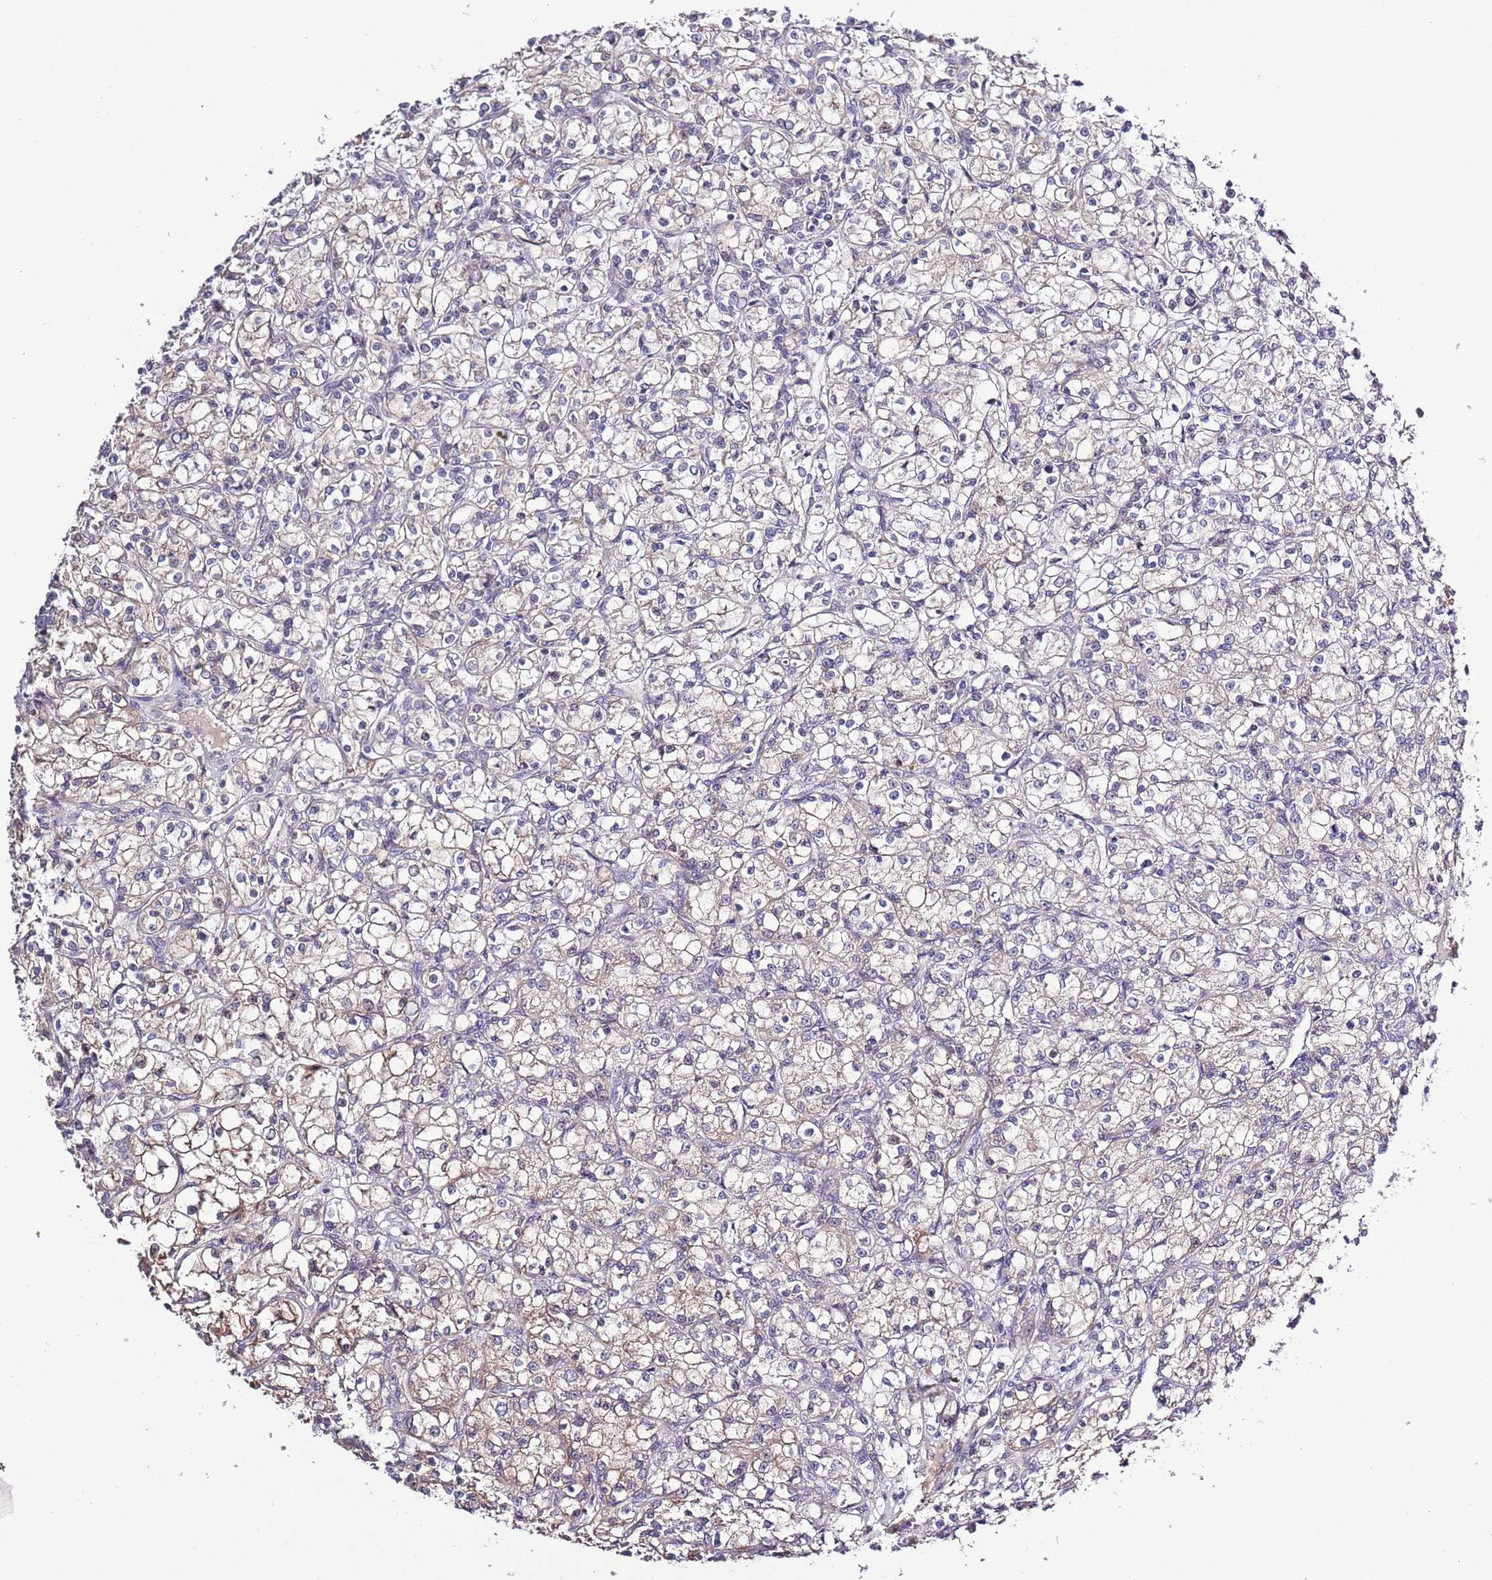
{"staining": {"intensity": "negative", "quantity": "none", "location": "none"}, "tissue": "renal cancer", "cell_type": "Tumor cells", "image_type": "cancer", "snomed": [{"axis": "morphology", "description": "Adenocarcinoma, NOS"}, {"axis": "topography", "description": "Kidney"}], "caption": "The micrograph reveals no significant positivity in tumor cells of renal cancer. (DAB IHC, high magnification).", "gene": "LIPJ", "patient": {"sex": "female", "age": 59}}